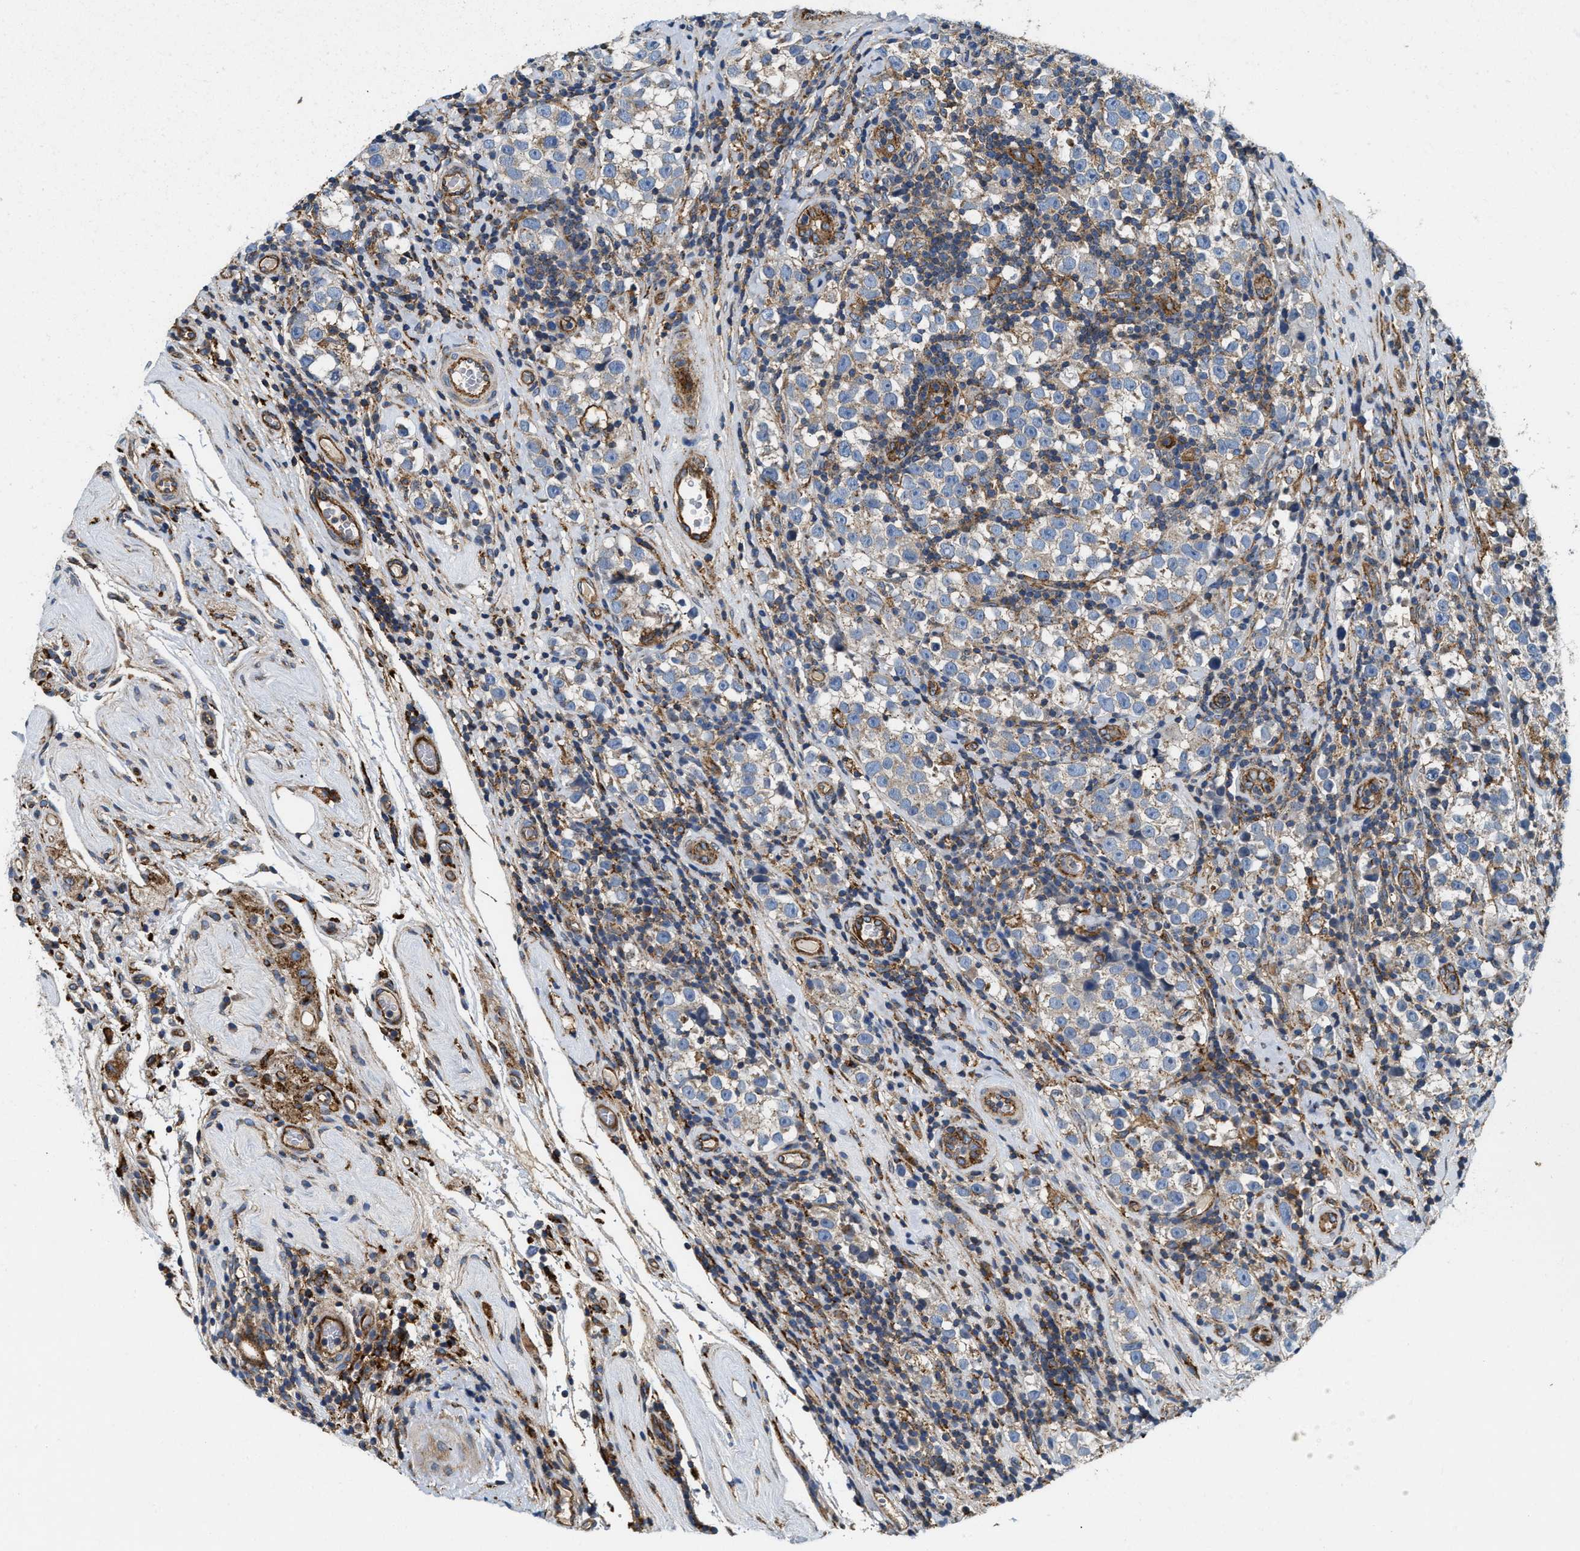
{"staining": {"intensity": "negative", "quantity": "none", "location": "none"}, "tissue": "testis cancer", "cell_type": "Tumor cells", "image_type": "cancer", "snomed": [{"axis": "morphology", "description": "Normal tissue, NOS"}, {"axis": "morphology", "description": "Seminoma, NOS"}, {"axis": "topography", "description": "Testis"}], "caption": "Tumor cells are negative for protein expression in human seminoma (testis).", "gene": "NSUN7", "patient": {"sex": "male", "age": 43}}